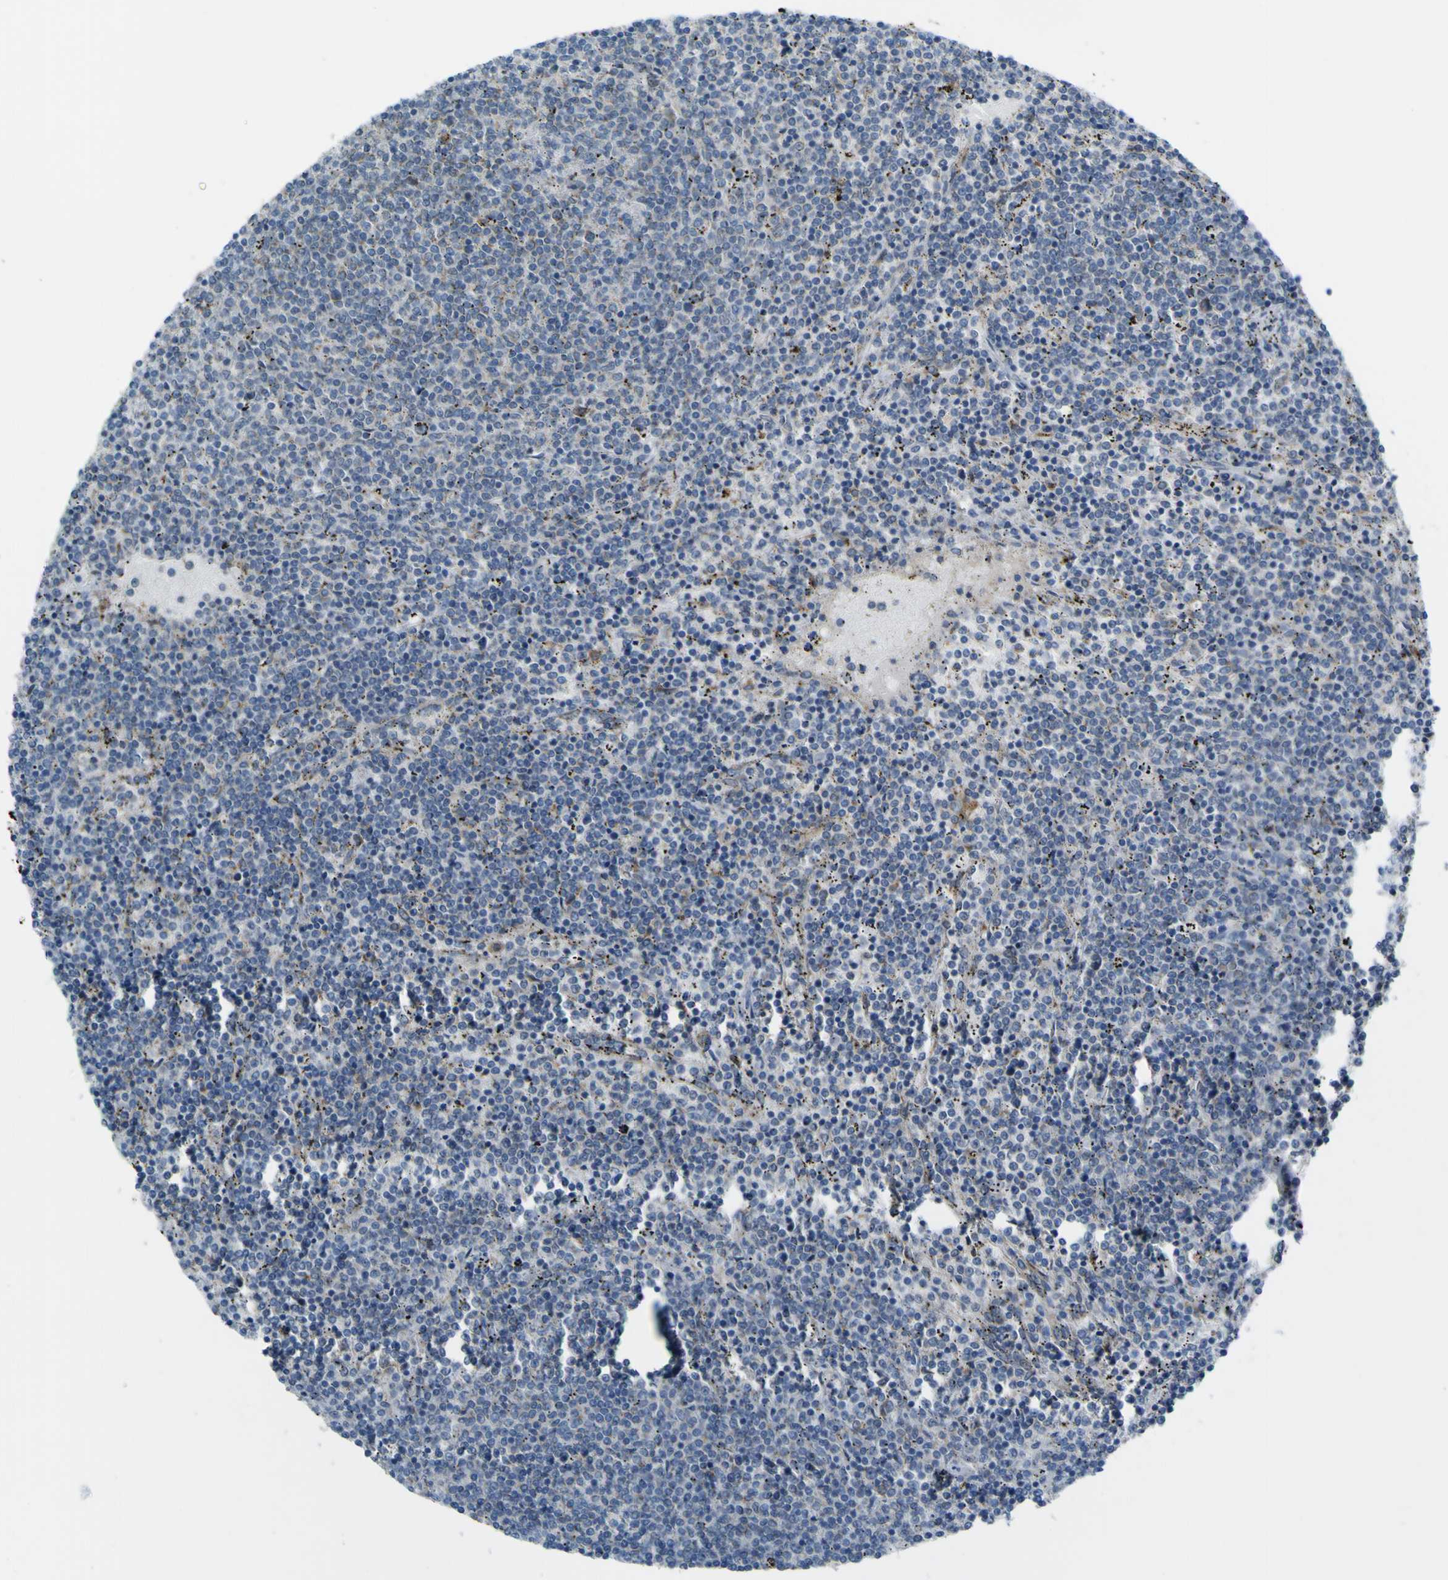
{"staining": {"intensity": "negative", "quantity": "none", "location": "none"}, "tissue": "lymphoma", "cell_type": "Tumor cells", "image_type": "cancer", "snomed": [{"axis": "morphology", "description": "Malignant lymphoma, non-Hodgkin's type, Low grade"}, {"axis": "topography", "description": "Spleen"}], "caption": "The photomicrograph displays no staining of tumor cells in malignant lymphoma, non-Hodgkin's type (low-grade).", "gene": "ACBD5", "patient": {"sex": "female", "age": 50}}